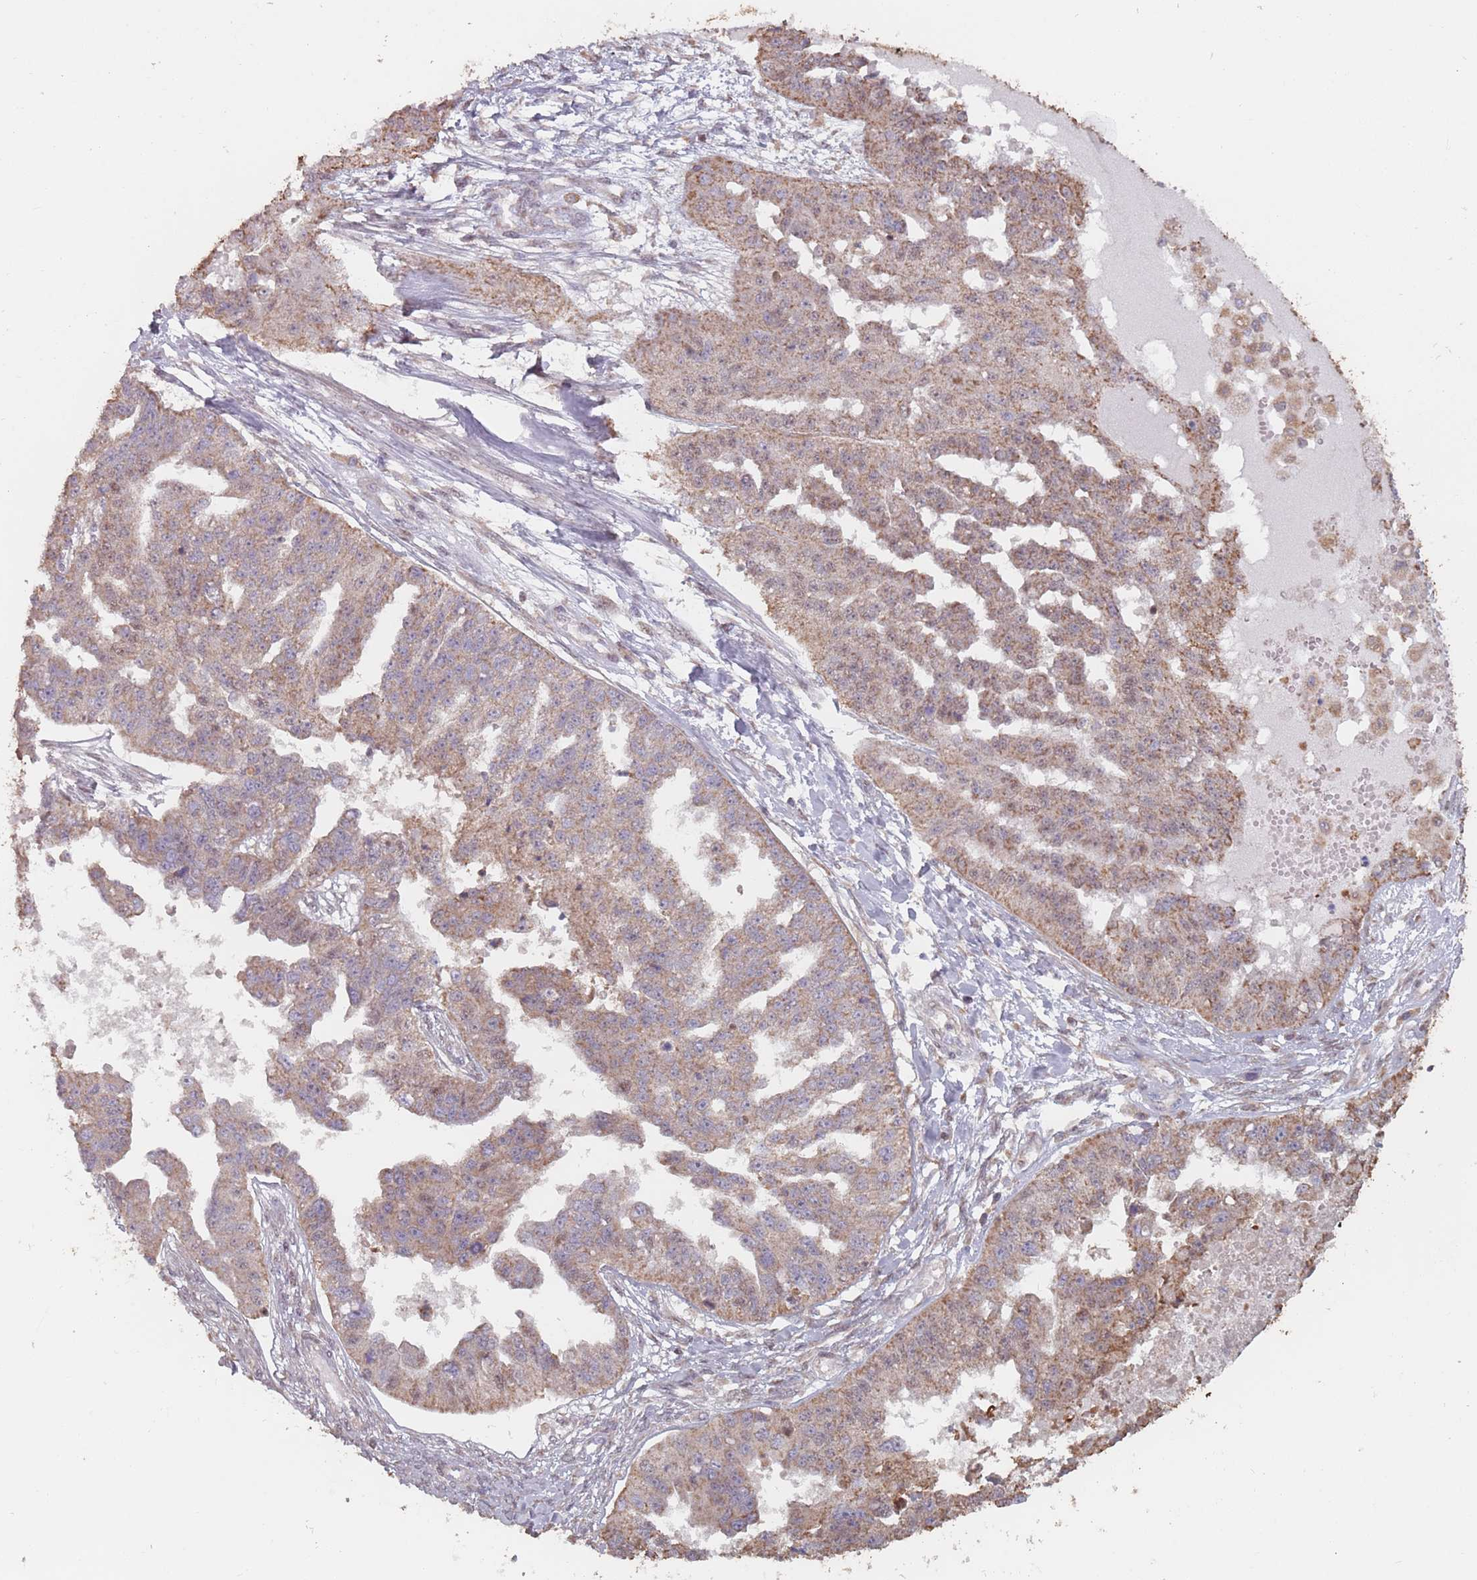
{"staining": {"intensity": "moderate", "quantity": "25%-75%", "location": "cytoplasmic/membranous,nuclear"}, "tissue": "ovarian cancer", "cell_type": "Tumor cells", "image_type": "cancer", "snomed": [{"axis": "morphology", "description": "Cystadenocarcinoma, serous, NOS"}, {"axis": "topography", "description": "Ovary"}], "caption": "Immunohistochemical staining of human ovarian cancer reveals moderate cytoplasmic/membranous and nuclear protein positivity in approximately 25%-75% of tumor cells. Immunohistochemistry stains the protein of interest in brown and the nuclei are stained blue.", "gene": "VPS52", "patient": {"sex": "female", "age": 58}}